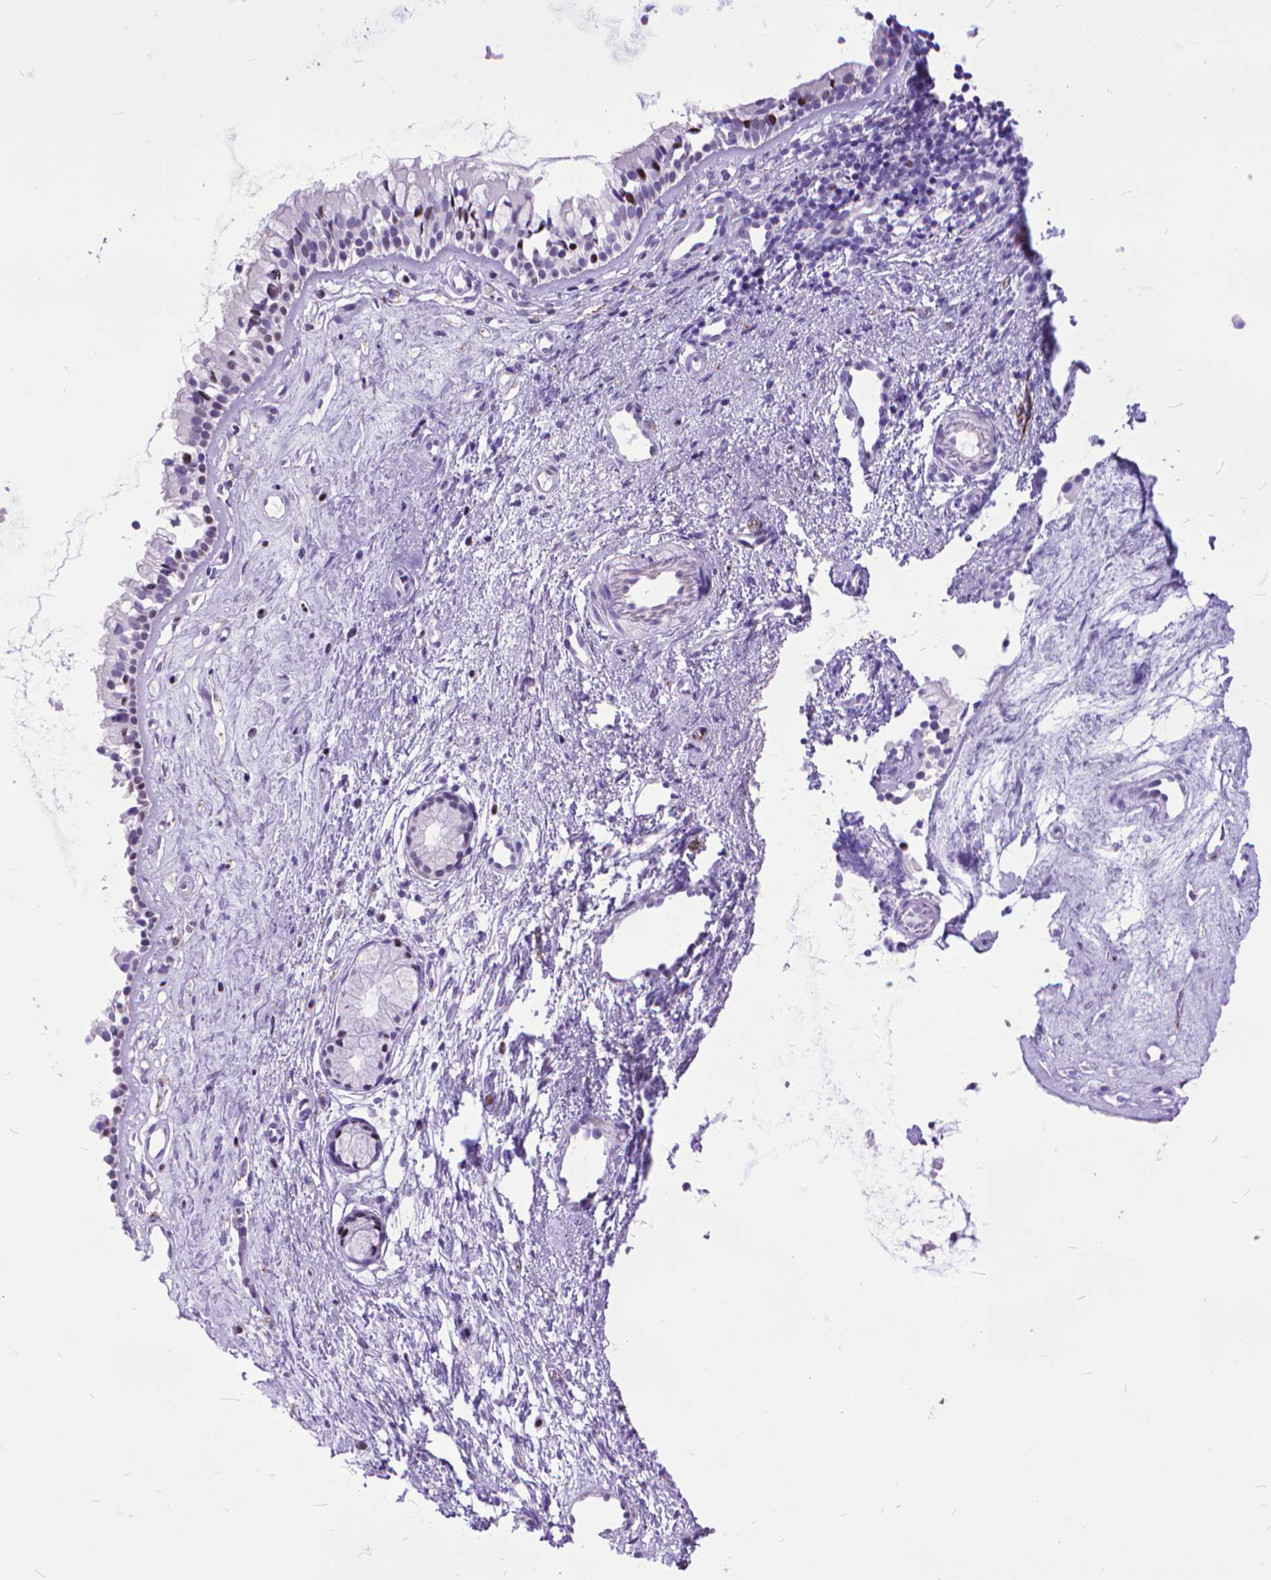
{"staining": {"intensity": "moderate", "quantity": "25%-75%", "location": "nuclear"}, "tissue": "nasopharynx", "cell_type": "Respiratory epithelial cells", "image_type": "normal", "snomed": [{"axis": "morphology", "description": "Normal tissue, NOS"}, {"axis": "topography", "description": "Nasopharynx"}], "caption": "An IHC photomicrograph of benign tissue is shown. Protein staining in brown shows moderate nuclear positivity in nasopharynx within respiratory epithelial cells.", "gene": "POLE4", "patient": {"sex": "female", "age": 52}}